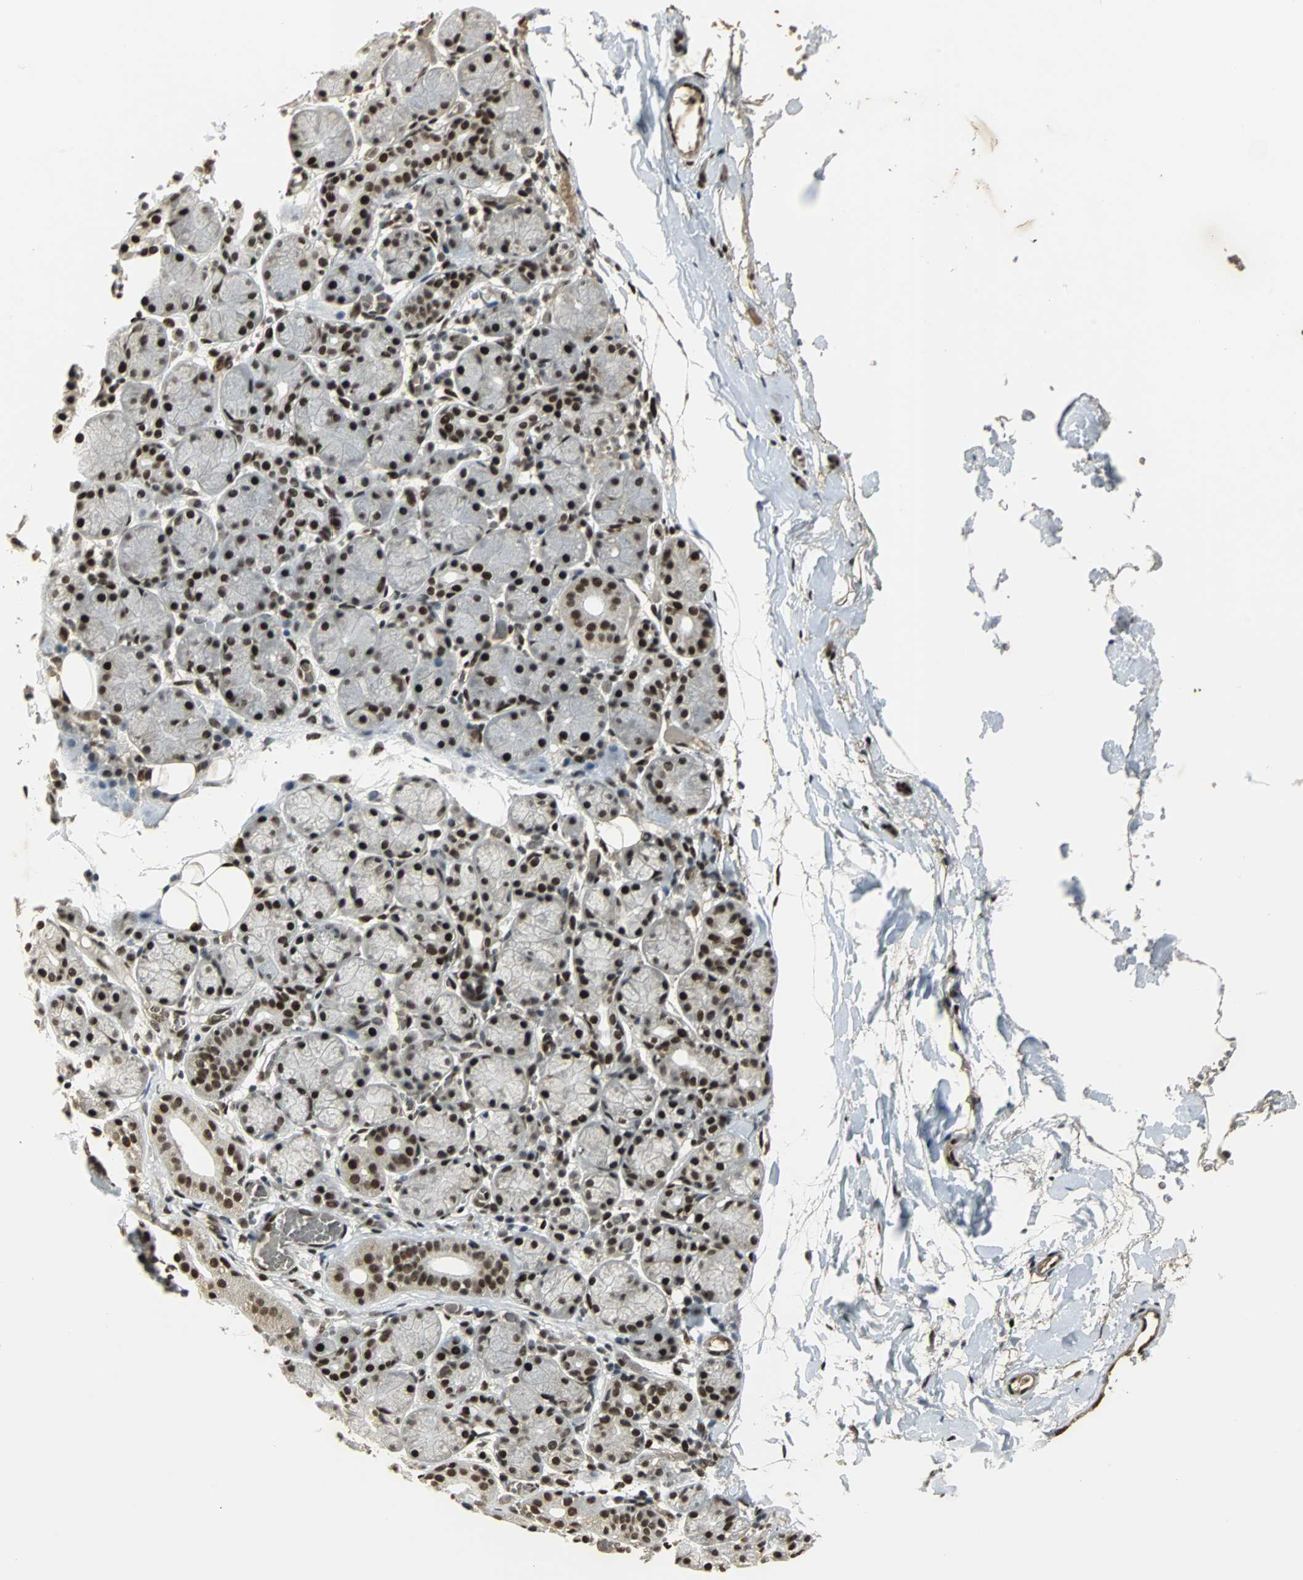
{"staining": {"intensity": "strong", "quantity": ">75%", "location": "nuclear"}, "tissue": "salivary gland", "cell_type": "Glandular cells", "image_type": "normal", "snomed": [{"axis": "morphology", "description": "Normal tissue, NOS"}, {"axis": "topography", "description": "Salivary gland"}], "caption": "A high-resolution histopathology image shows immunohistochemistry staining of benign salivary gland, which shows strong nuclear staining in approximately >75% of glandular cells. The protein is shown in brown color, while the nuclei are stained blue.", "gene": "TAF5", "patient": {"sex": "female", "age": 24}}